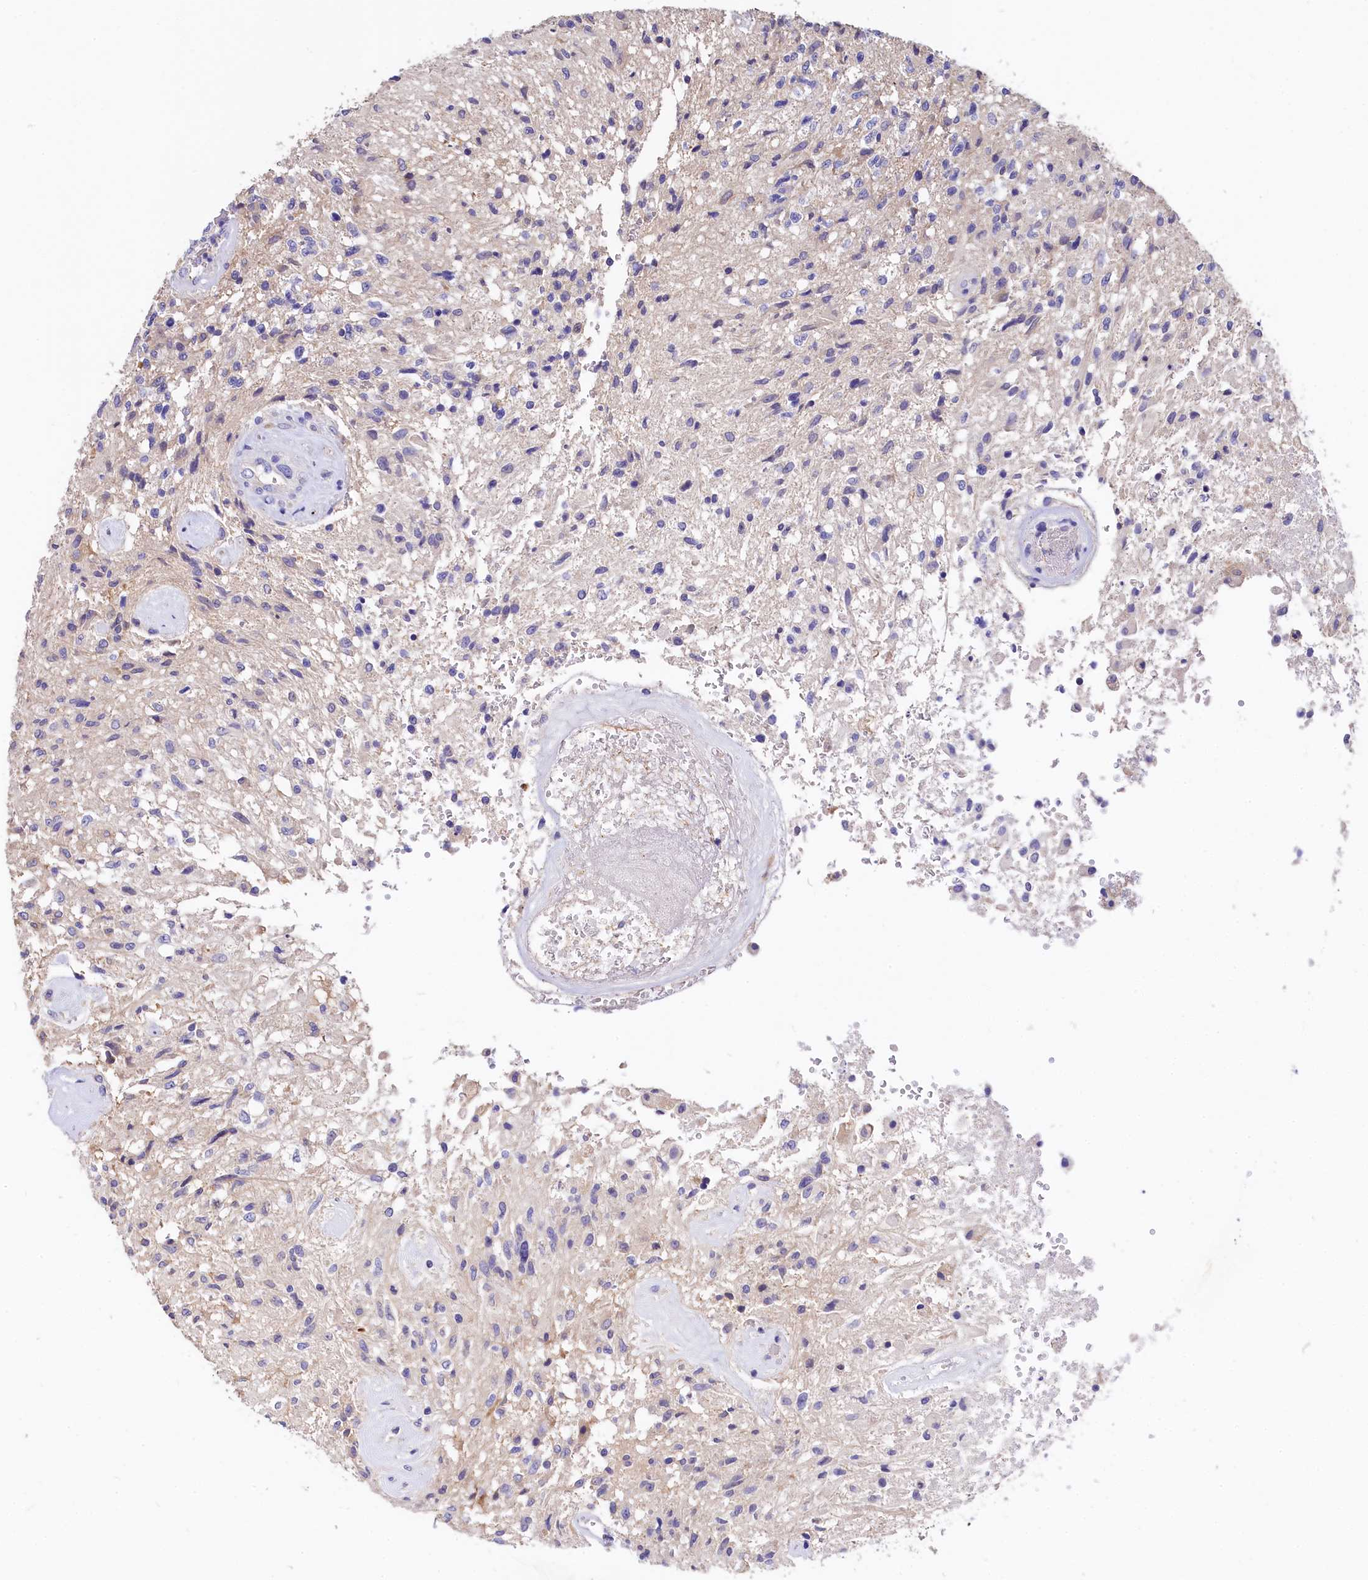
{"staining": {"intensity": "negative", "quantity": "none", "location": "none"}, "tissue": "glioma", "cell_type": "Tumor cells", "image_type": "cancer", "snomed": [{"axis": "morphology", "description": "Glioma, malignant, High grade"}, {"axis": "topography", "description": "Brain"}], "caption": "IHC micrograph of human high-grade glioma (malignant) stained for a protein (brown), which exhibits no expression in tumor cells.", "gene": "EPS8L2", "patient": {"sex": "male", "age": 56}}